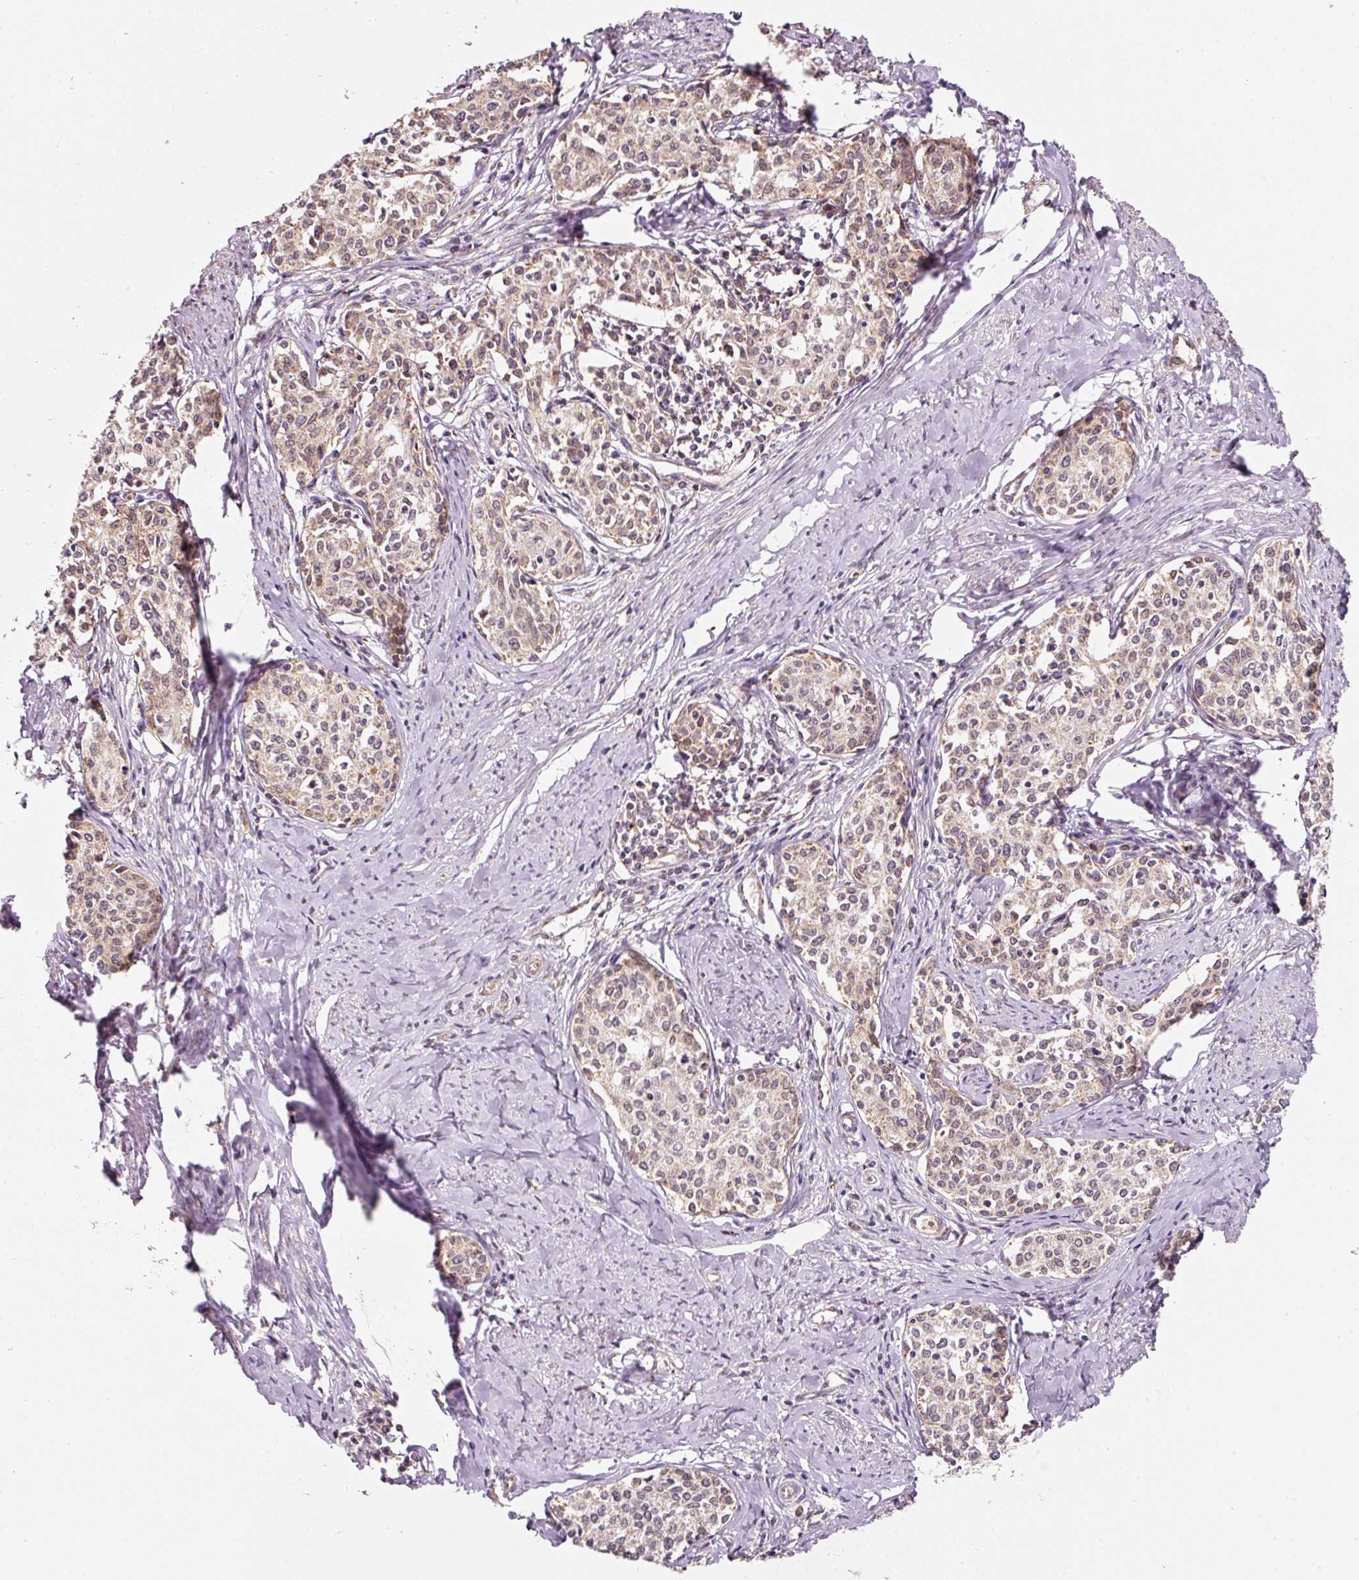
{"staining": {"intensity": "weak", "quantity": ">75%", "location": "cytoplasmic/membranous,nuclear"}, "tissue": "cervical cancer", "cell_type": "Tumor cells", "image_type": "cancer", "snomed": [{"axis": "morphology", "description": "Squamous cell carcinoma, NOS"}, {"axis": "morphology", "description": "Adenocarcinoma, NOS"}, {"axis": "topography", "description": "Cervix"}], "caption": "Immunohistochemistry (IHC) photomicrograph of neoplastic tissue: human cervical squamous cell carcinoma stained using immunohistochemistry (IHC) demonstrates low levels of weak protein expression localized specifically in the cytoplasmic/membranous and nuclear of tumor cells, appearing as a cytoplasmic/membranous and nuclear brown color.", "gene": "ZNF460", "patient": {"sex": "female", "age": 52}}